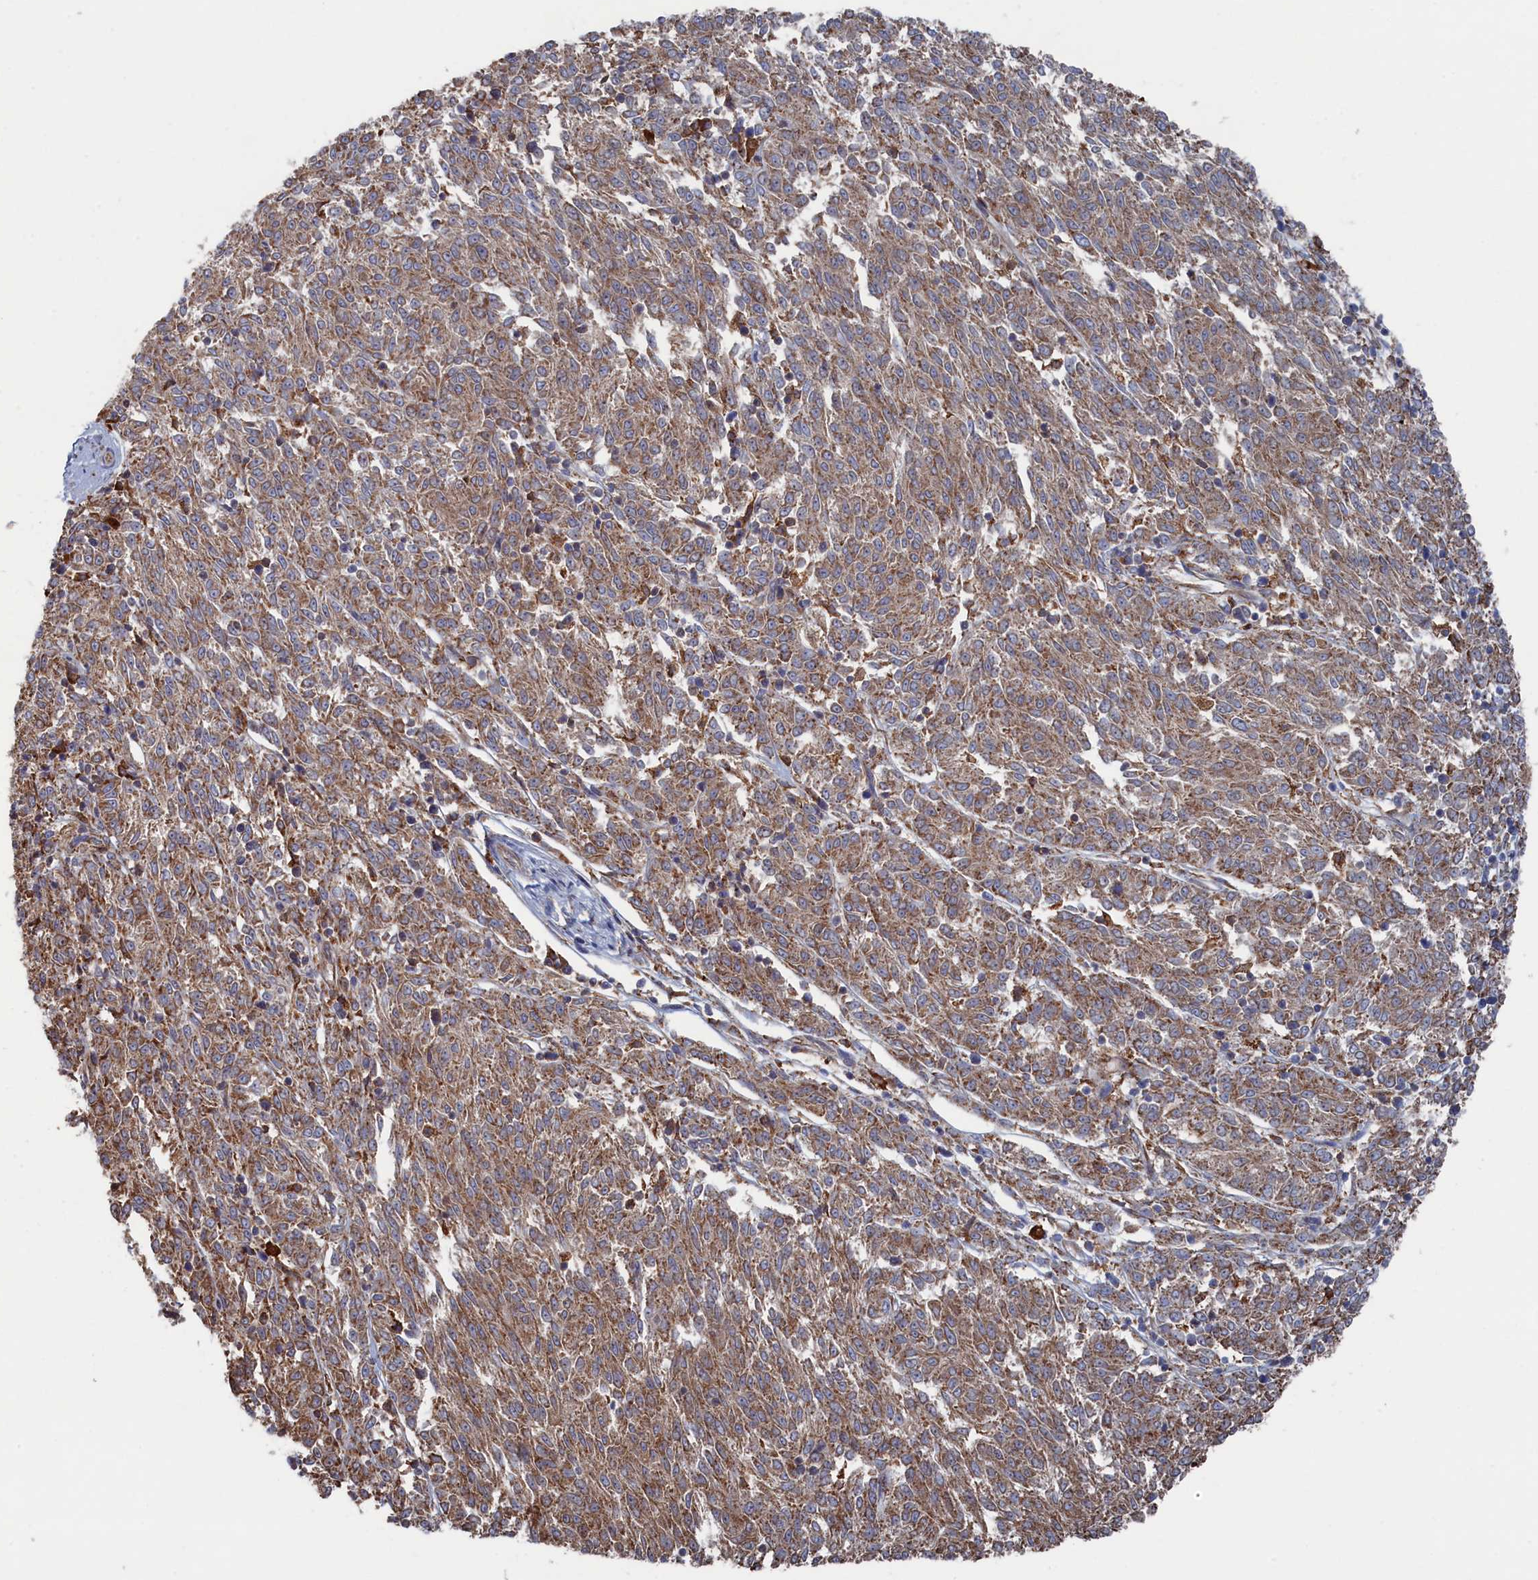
{"staining": {"intensity": "moderate", "quantity": ">75%", "location": "cytoplasmic/membranous"}, "tissue": "melanoma", "cell_type": "Tumor cells", "image_type": "cancer", "snomed": [{"axis": "morphology", "description": "Malignant melanoma, NOS"}, {"axis": "topography", "description": "Skin"}], "caption": "A histopathology image of human malignant melanoma stained for a protein shows moderate cytoplasmic/membranous brown staining in tumor cells.", "gene": "BPIFB6", "patient": {"sex": "female", "age": 72}}